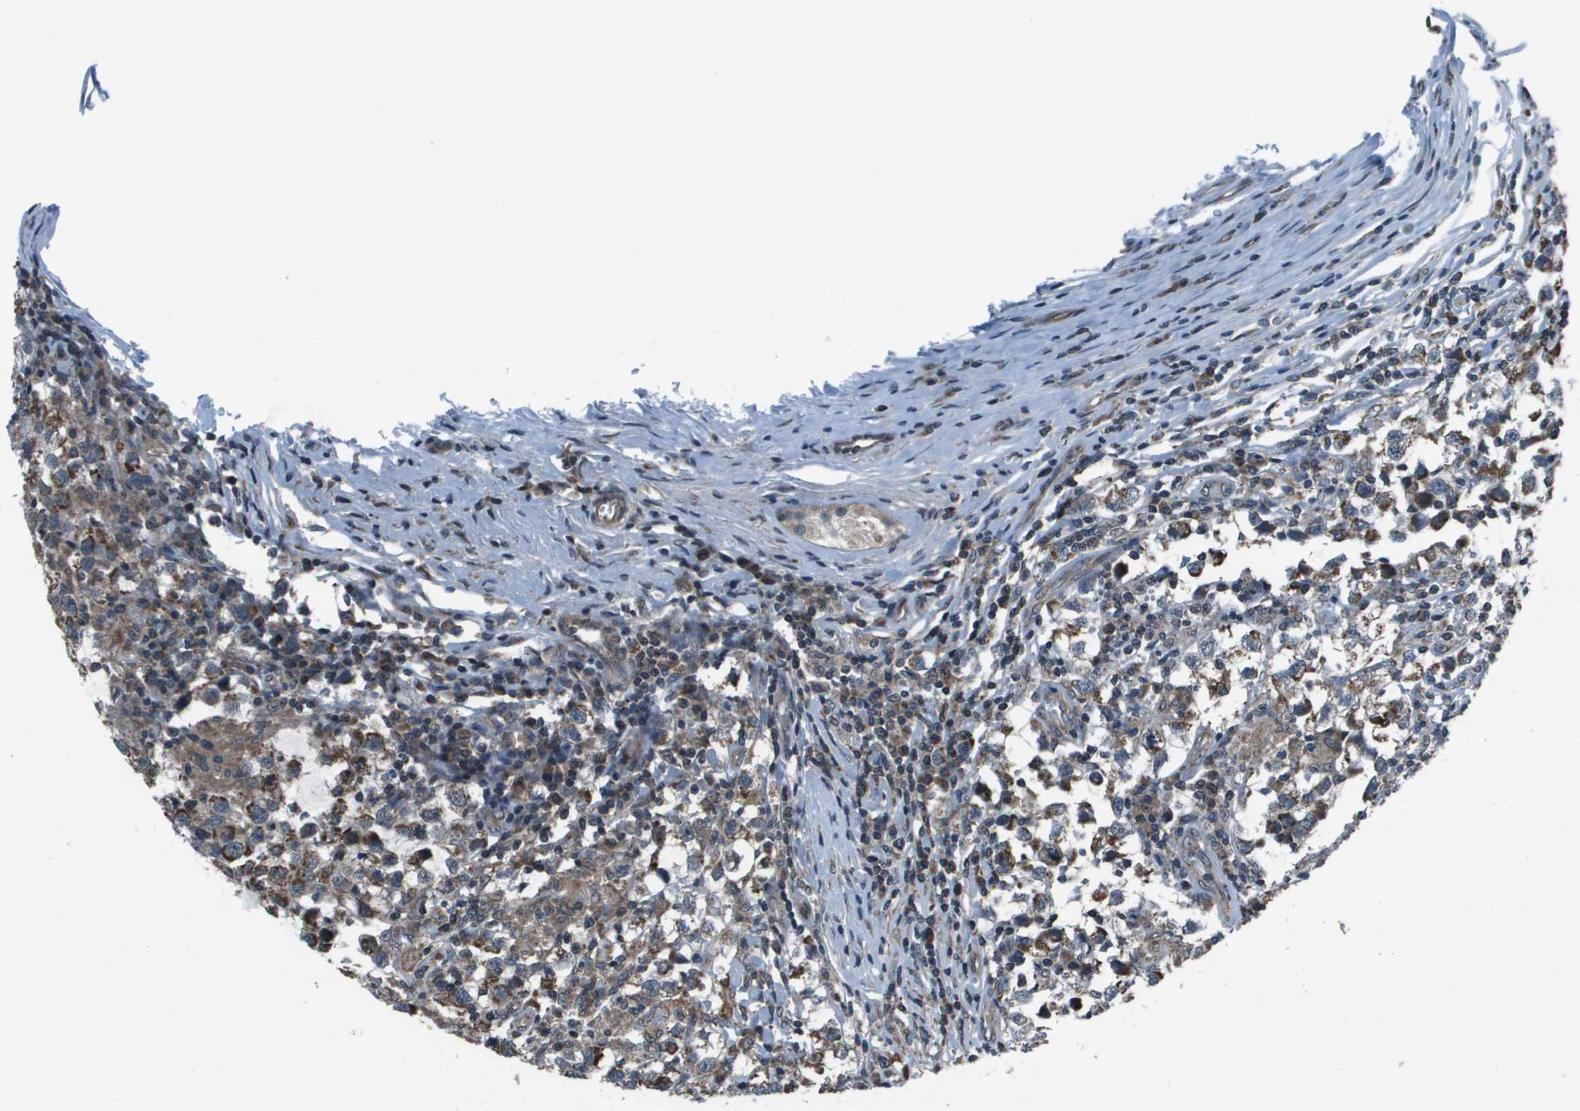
{"staining": {"intensity": "moderate", "quantity": ">75%", "location": "cytoplasmic/membranous"}, "tissue": "testis cancer", "cell_type": "Tumor cells", "image_type": "cancer", "snomed": [{"axis": "morphology", "description": "Carcinoma, Embryonal, NOS"}, {"axis": "topography", "description": "Testis"}], "caption": "Testis cancer (embryonal carcinoma) stained for a protein (brown) exhibits moderate cytoplasmic/membranous positive staining in about >75% of tumor cells.", "gene": "PPFIA1", "patient": {"sex": "male", "age": 21}}